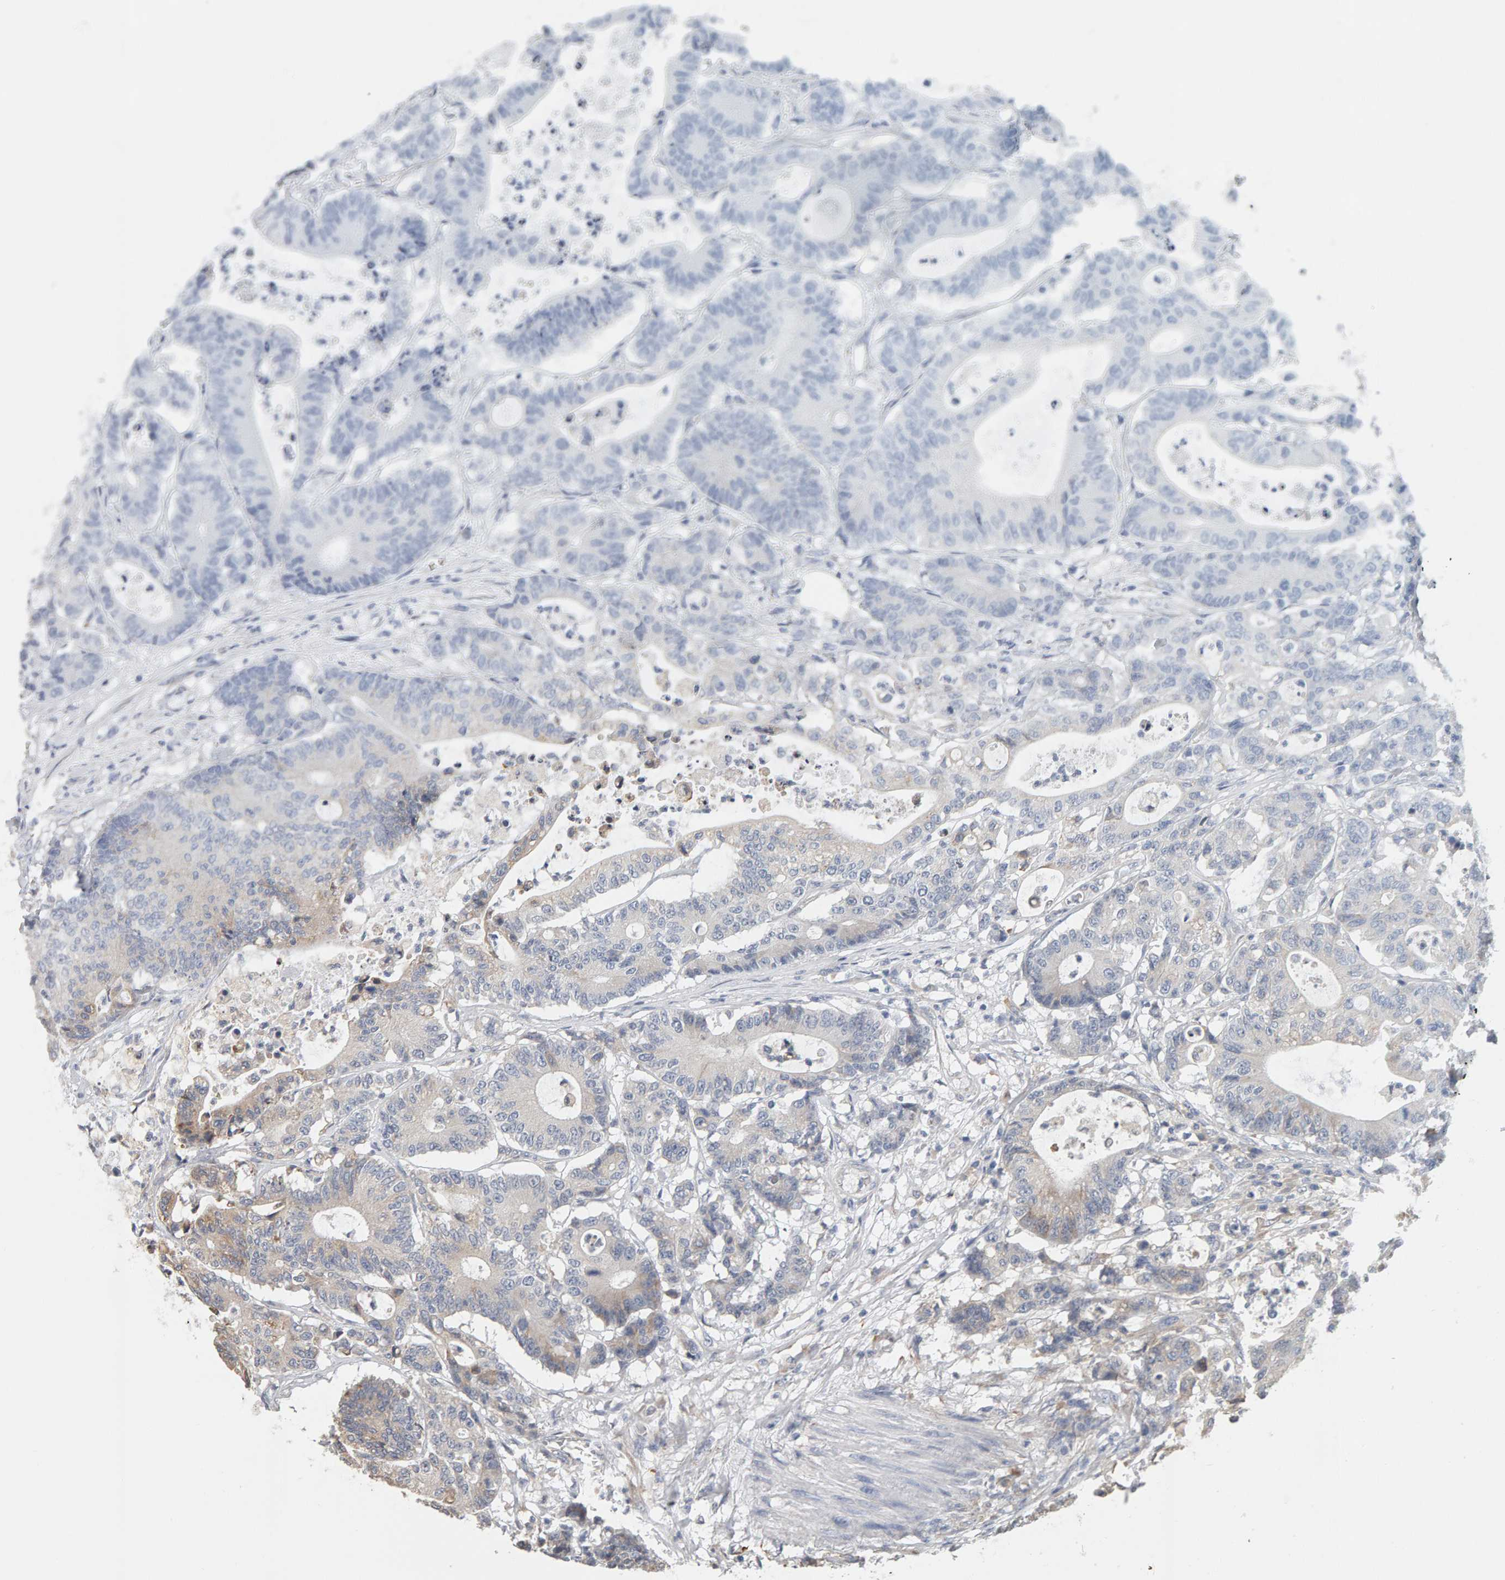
{"staining": {"intensity": "weak", "quantity": "<25%", "location": "cytoplasmic/membranous"}, "tissue": "colorectal cancer", "cell_type": "Tumor cells", "image_type": "cancer", "snomed": [{"axis": "morphology", "description": "Adenocarcinoma, NOS"}, {"axis": "topography", "description": "Colon"}], "caption": "Tumor cells show no significant expression in colorectal adenocarcinoma.", "gene": "ADHFE1", "patient": {"sex": "female", "age": 84}}